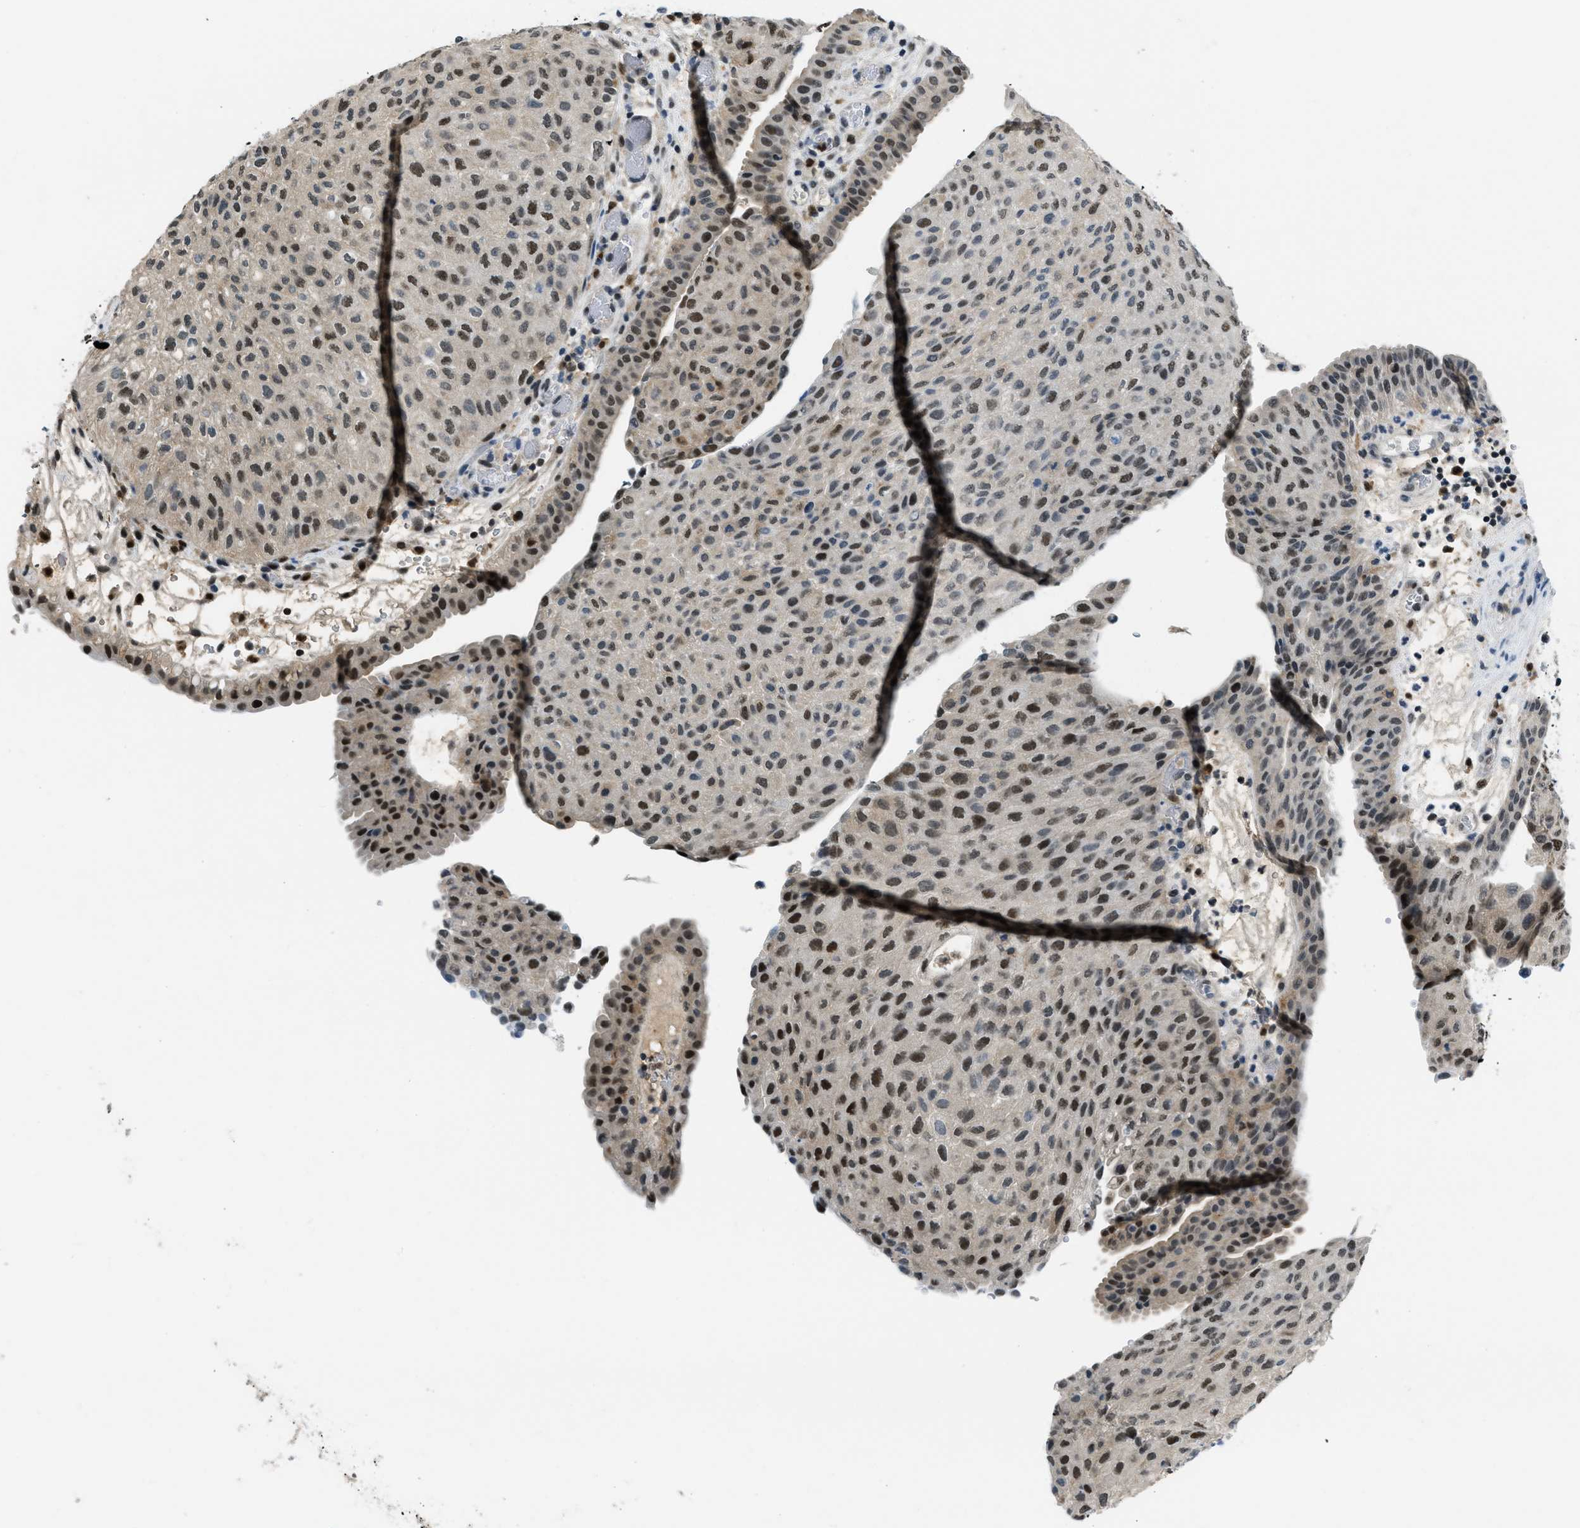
{"staining": {"intensity": "strong", "quantity": ">75%", "location": "nuclear"}, "tissue": "urothelial cancer", "cell_type": "Tumor cells", "image_type": "cancer", "snomed": [{"axis": "morphology", "description": "Urothelial carcinoma, Low grade"}, {"axis": "morphology", "description": "Urothelial carcinoma, High grade"}, {"axis": "topography", "description": "Urinary bladder"}], "caption": "The image exhibits immunohistochemical staining of urothelial carcinoma (low-grade). There is strong nuclear positivity is appreciated in approximately >75% of tumor cells. (DAB (3,3'-diaminobenzidine) IHC with brightfield microscopy, high magnification).", "gene": "OGFR", "patient": {"sex": "male", "age": 35}}